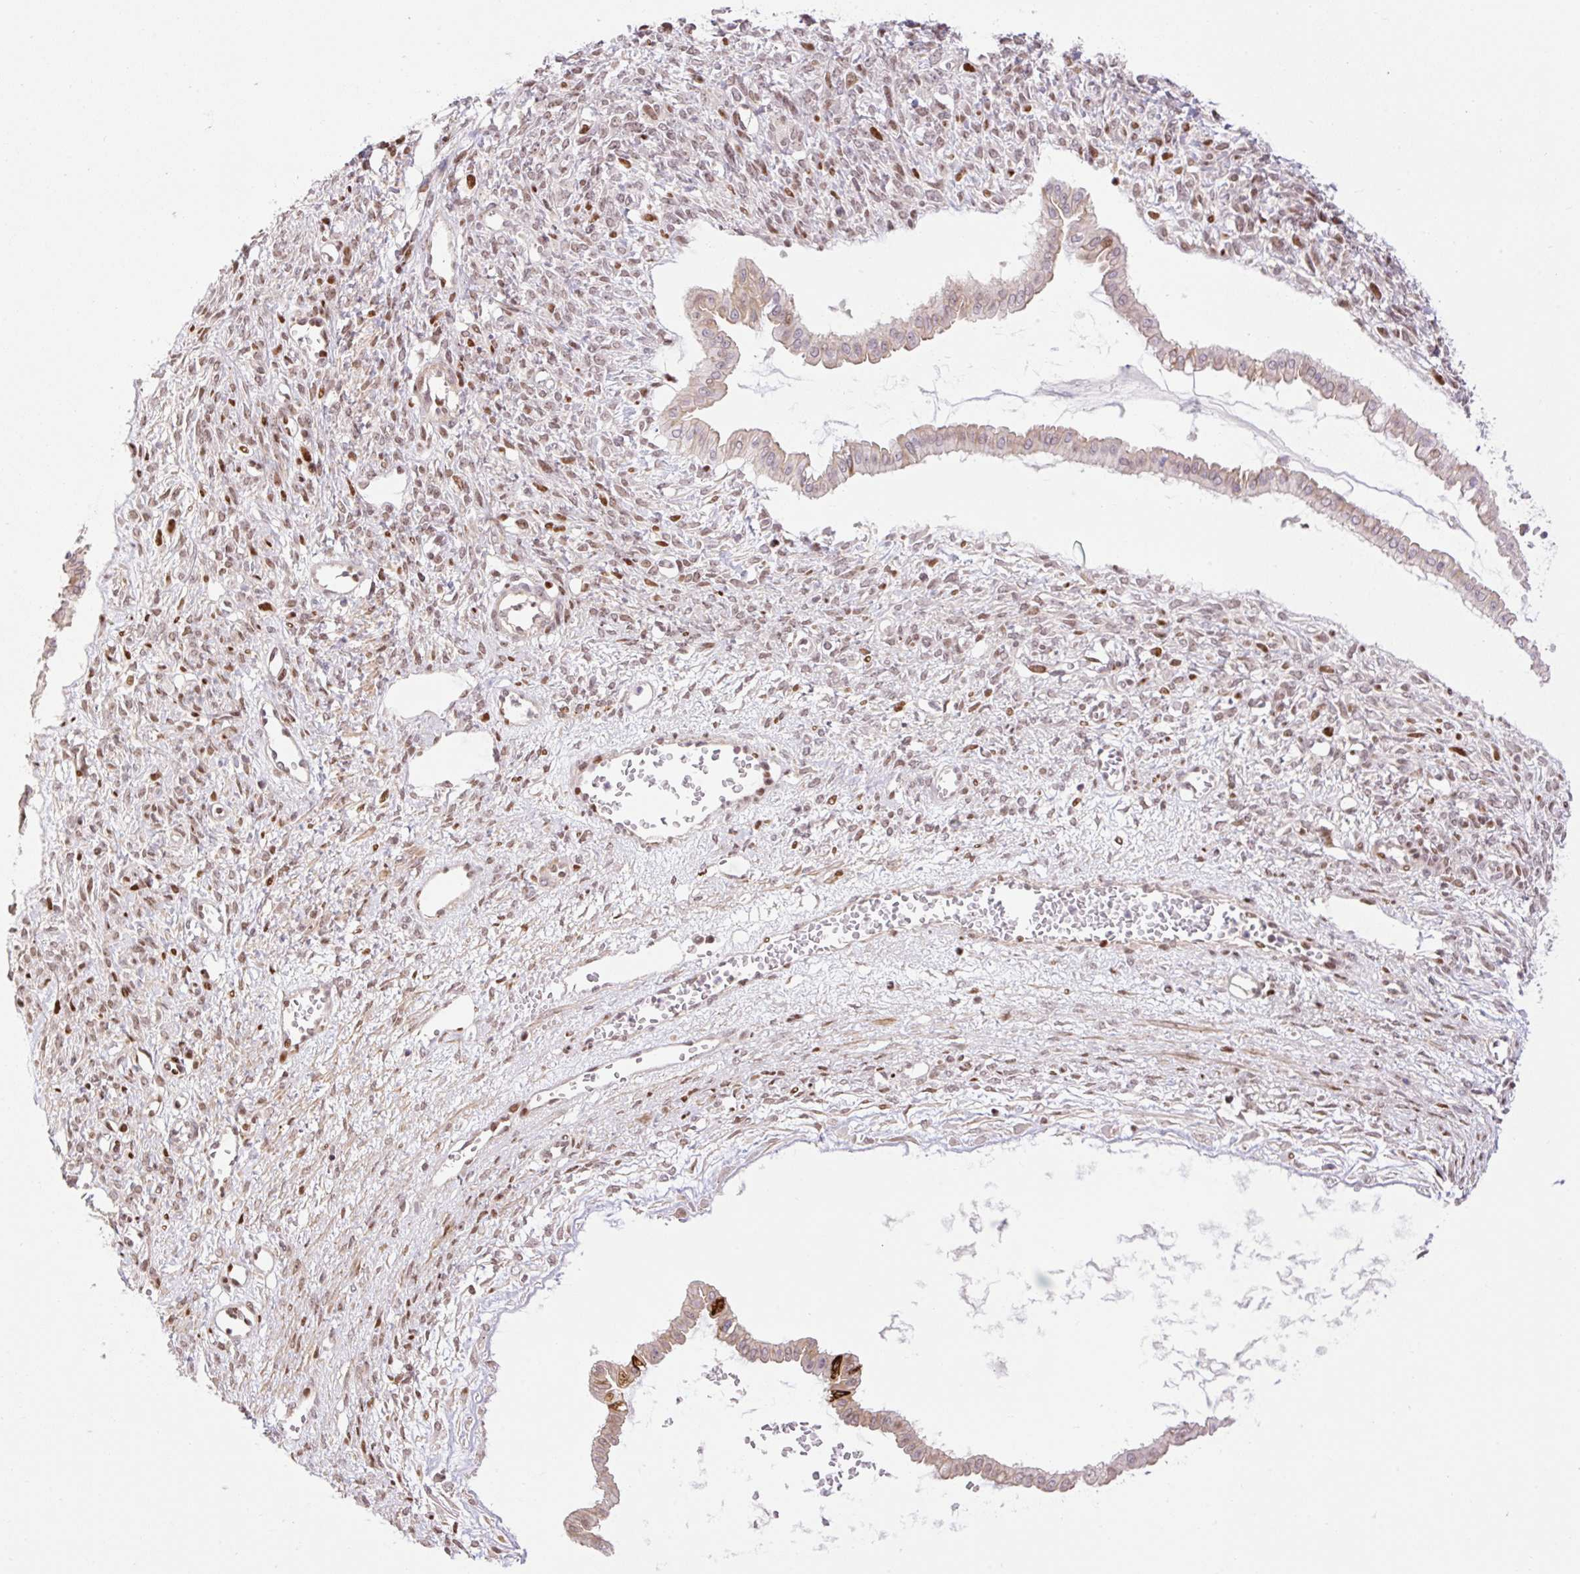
{"staining": {"intensity": "weak", "quantity": ">75%", "location": "cytoplasmic/membranous,nuclear"}, "tissue": "ovarian cancer", "cell_type": "Tumor cells", "image_type": "cancer", "snomed": [{"axis": "morphology", "description": "Cystadenocarcinoma, mucinous, NOS"}, {"axis": "topography", "description": "Ovary"}], "caption": "A brown stain labels weak cytoplasmic/membranous and nuclear expression of a protein in ovarian mucinous cystadenocarcinoma tumor cells.", "gene": "RIPPLY3", "patient": {"sex": "female", "age": 73}}